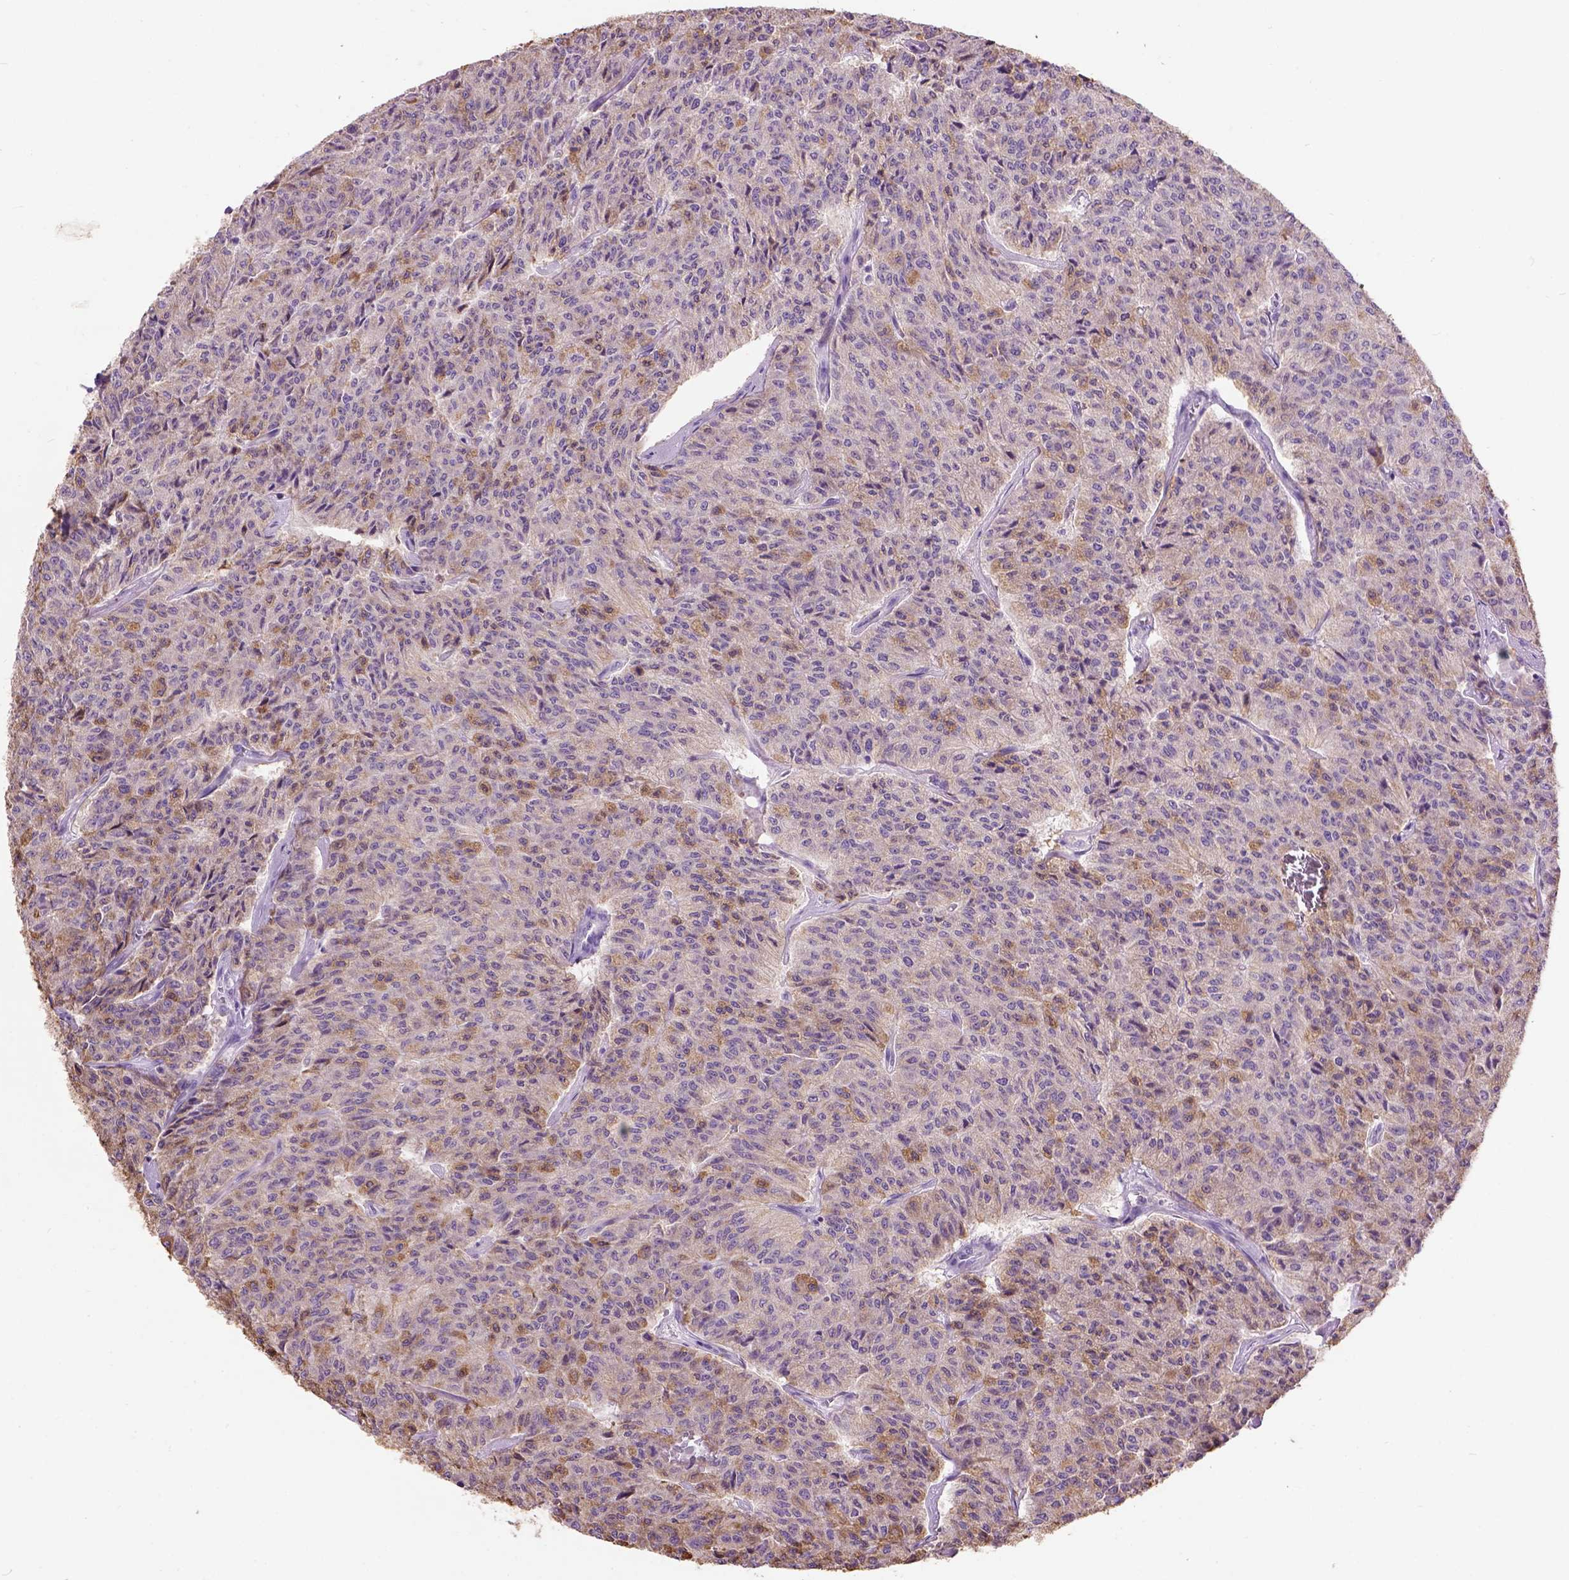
{"staining": {"intensity": "moderate", "quantity": "<25%", "location": "cytoplasmic/membranous"}, "tissue": "carcinoid", "cell_type": "Tumor cells", "image_type": "cancer", "snomed": [{"axis": "morphology", "description": "Carcinoid, malignant, NOS"}, {"axis": "topography", "description": "Lung"}], "caption": "Immunohistochemical staining of carcinoid displays low levels of moderate cytoplasmic/membranous expression in about <25% of tumor cells.", "gene": "MAPT", "patient": {"sex": "male", "age": 71}}